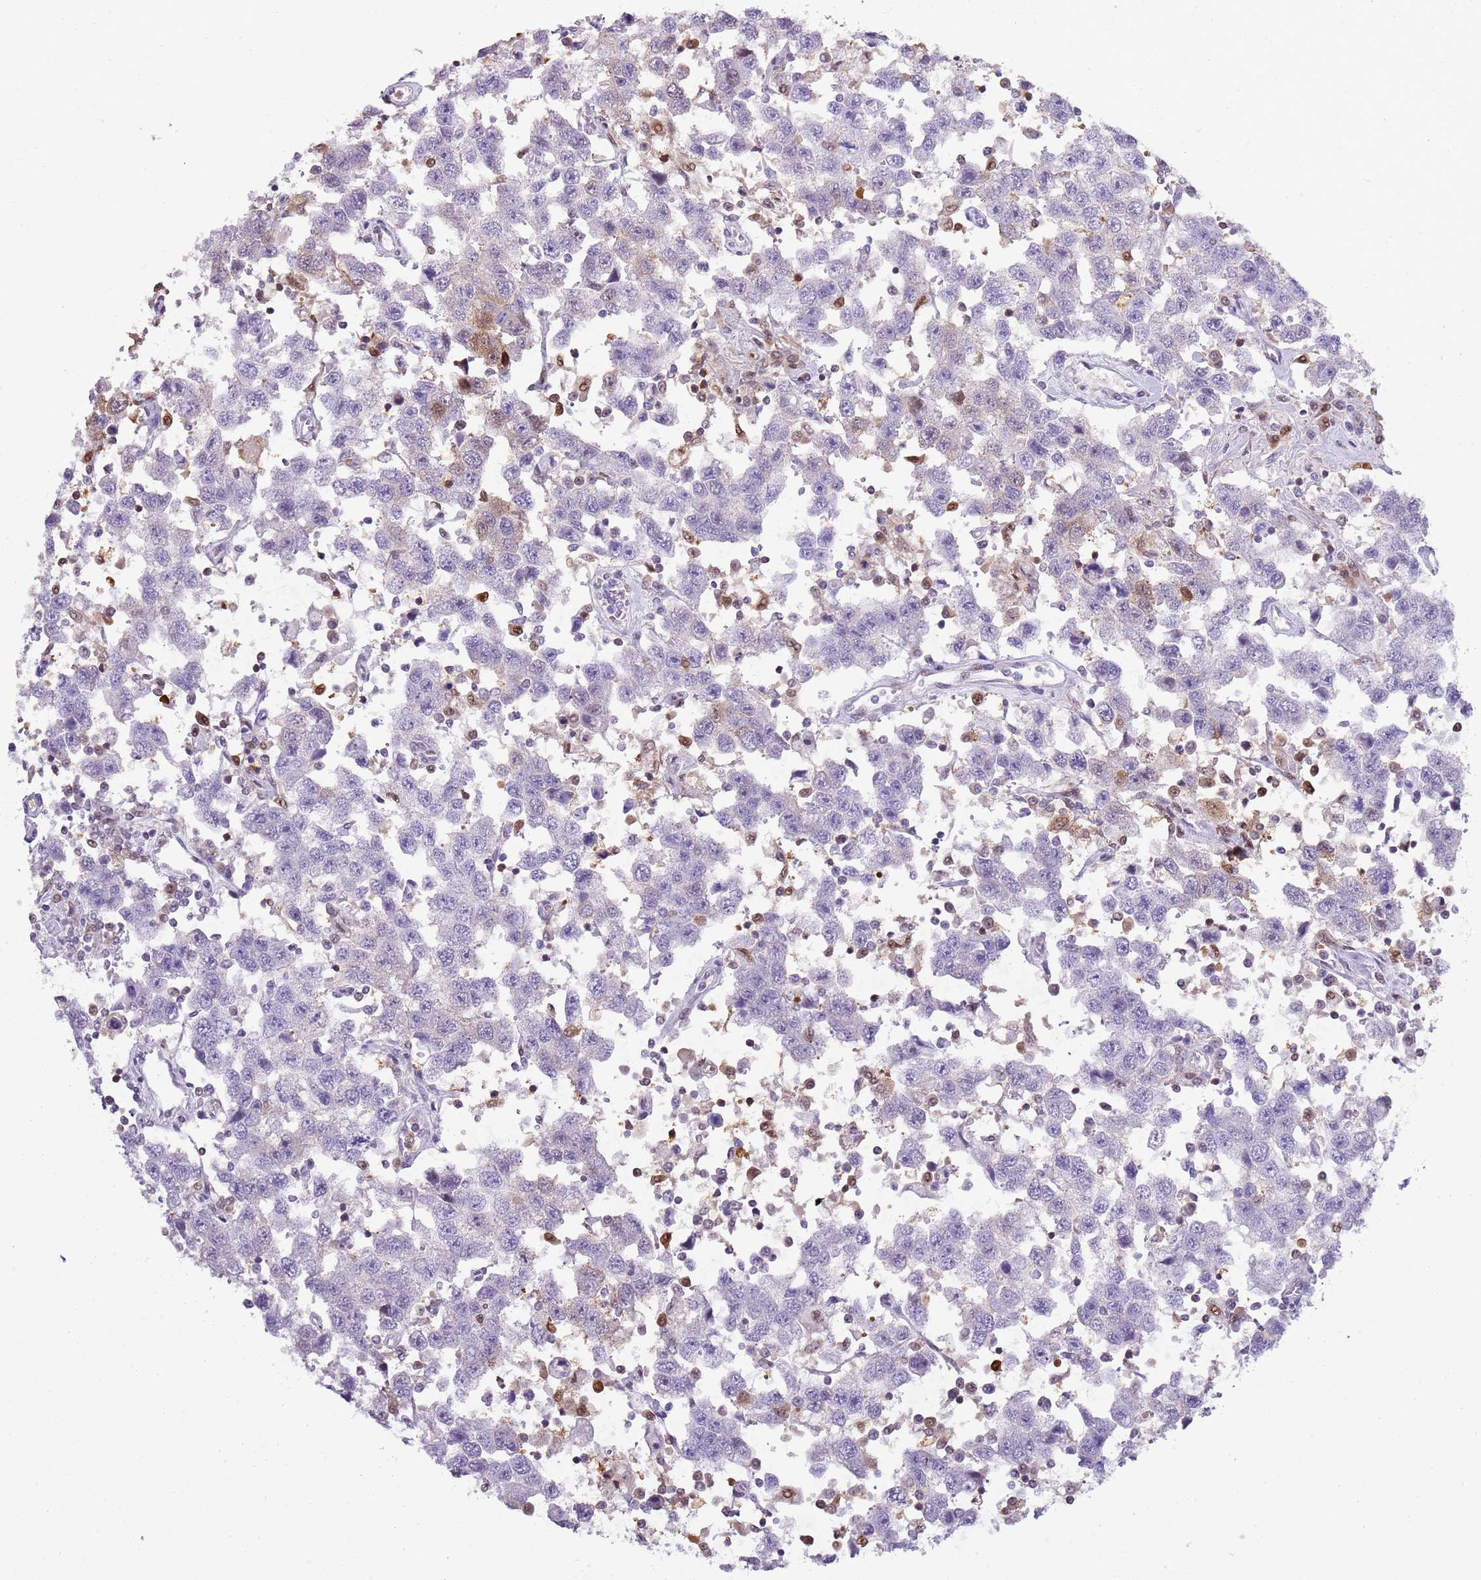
{"staining": {"intensity": "negative", "quantity": "none", "location": "none"}, "tissue": "testis cancer", "cell_type": "Tumor cells", "image_type": "cancer", "snomed": [{"axis": "morphology", "description": "Seminoma, NOS"}, {"axis": "topography", "description": "Testis"}], "caption": "Immunohistochemistry (IHC) photomicrograph of testis cancer stained for a protein (brown), which displays no expression in tumor cells. (DAB IHC with hematoxylin counter stain).", "gene": "NBPF6", "patient": {"sex": "male", "age": 41}}